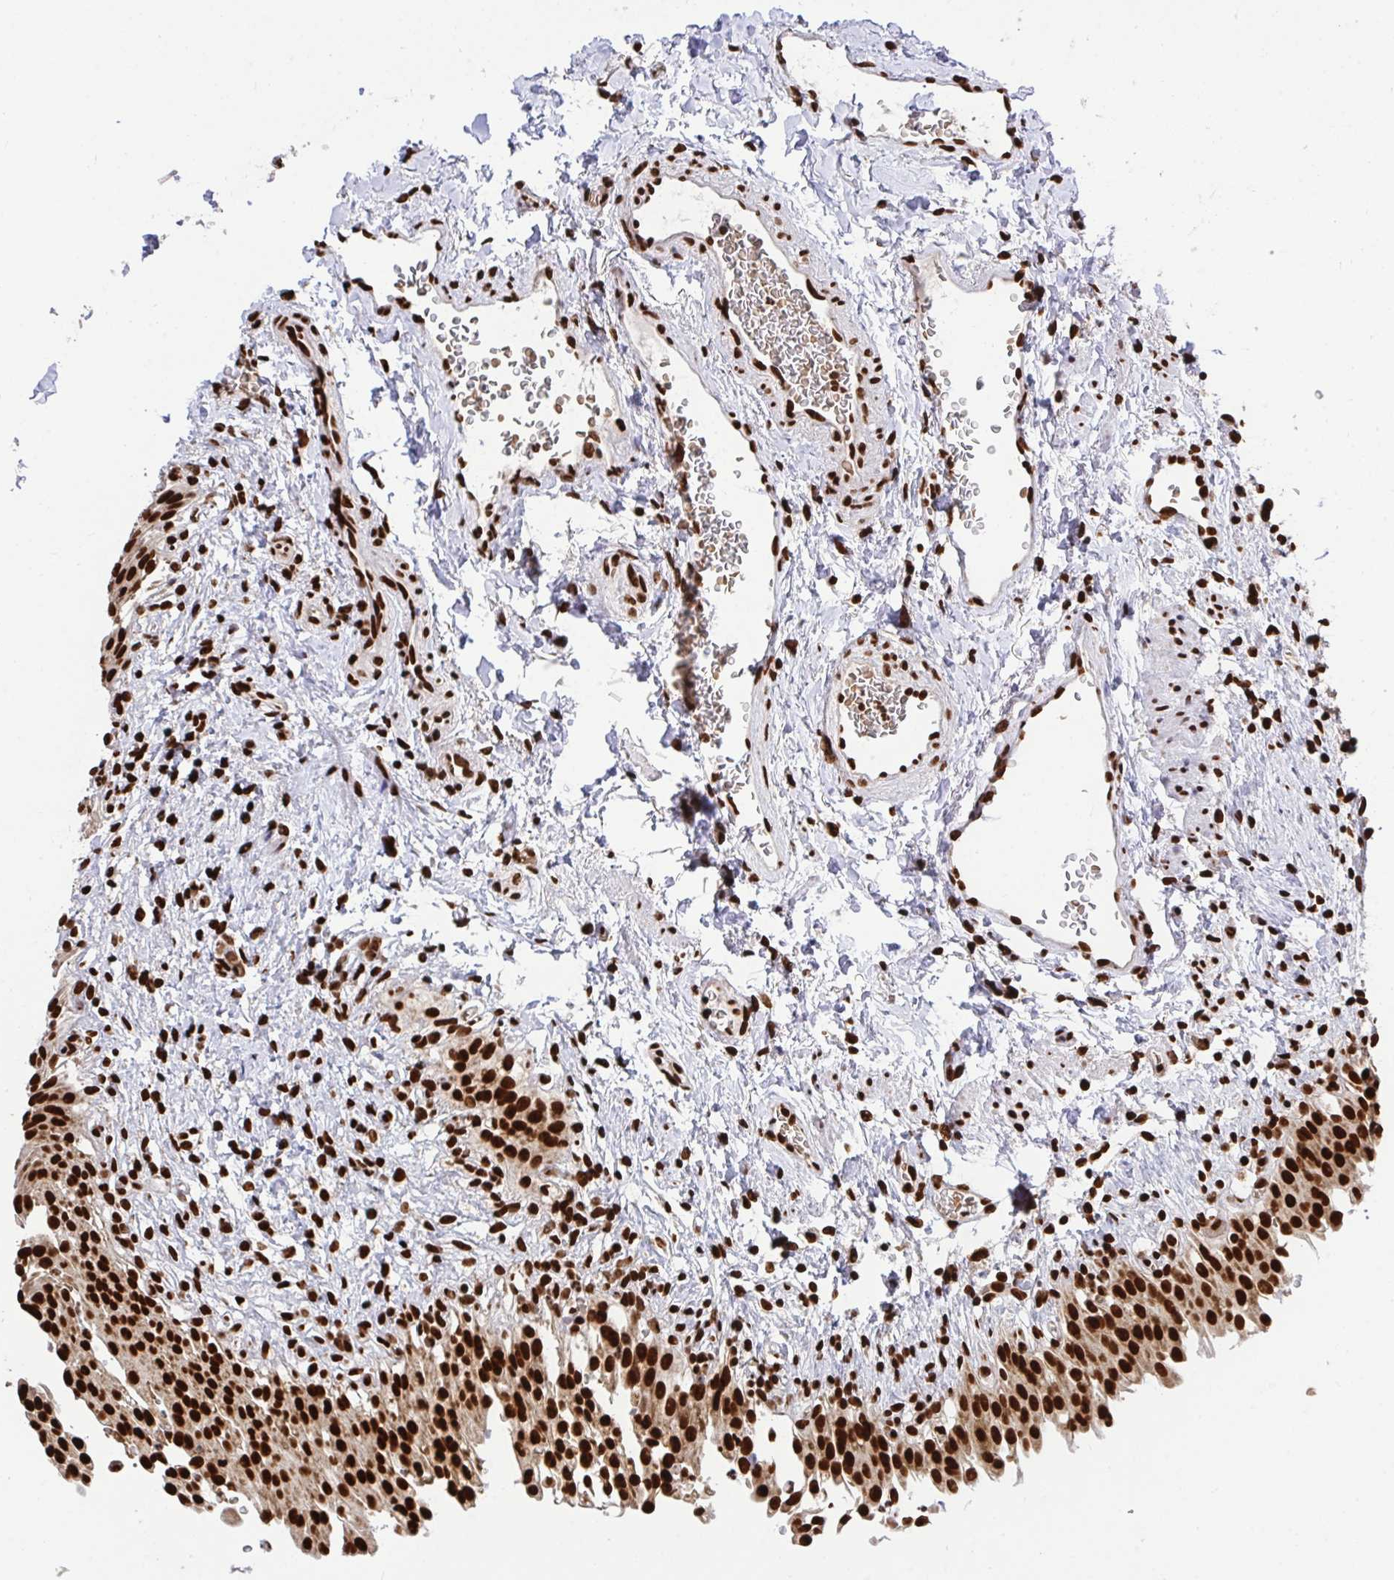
{"staining": {"intensity": "strong", "quantity": ">75%", "location": "nuclear"}, "tissue": "urinary bladder", "cell_type": "Urothelial cells", "image_type": "normal", "snomed": [{"axis": "morphology", "description": "Normal tissue, NOS"}, {"axis": "topography", "description": "Urinary bladder"}, {"axis": "topography", "description": "Peripheral nerve tissue"}], "caption": "Brown immunohistochemical staining in benign urinary bladder reveals strong nuclear staining in about >75% of urothelial cells.", "gene": "ENSG00000268083", "patient": {"sex": "female", "age": 60}}